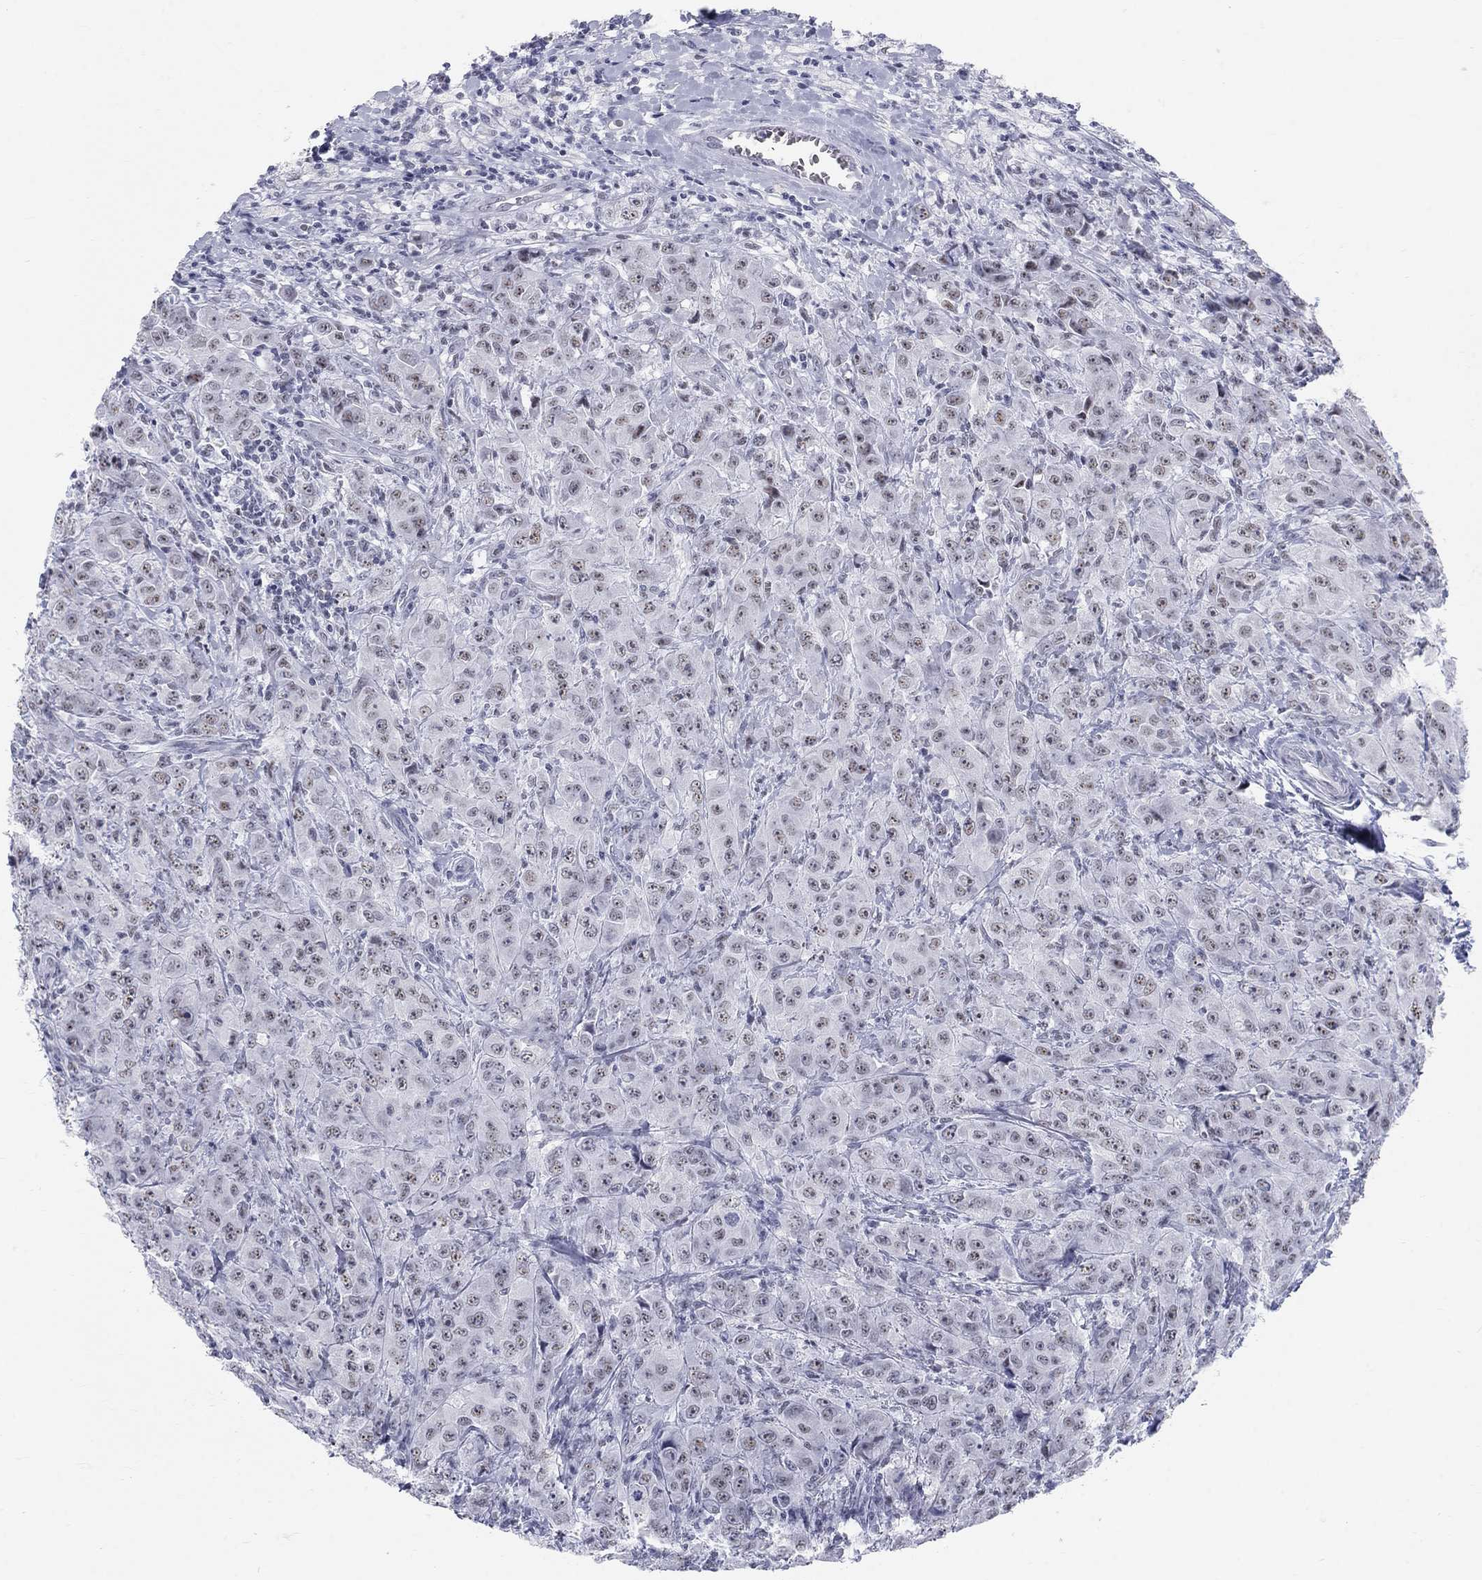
{"staining": {"intensity": "weak", "quantity": ">75%", "location": "nuclear"}, "tissue": "breast cancer", "cell_type": "Tumor cells", "image_type": "cancer", "snomed": [{"axis": "morphology", "description": "Duct carcinoma"}, {"axis": "topography", "description": "Breast"}], "caption": "Immunohistochemistry image of neoplastic tissue: breast cancer stained using immunohistochemistry demonstrates low levels of weak protein expression localized specifically in the nuclear of tumor cells, appearing as a nuclear brown color.", "gene": "DMTN", "patient": {"sex": "female", "age": 43}}